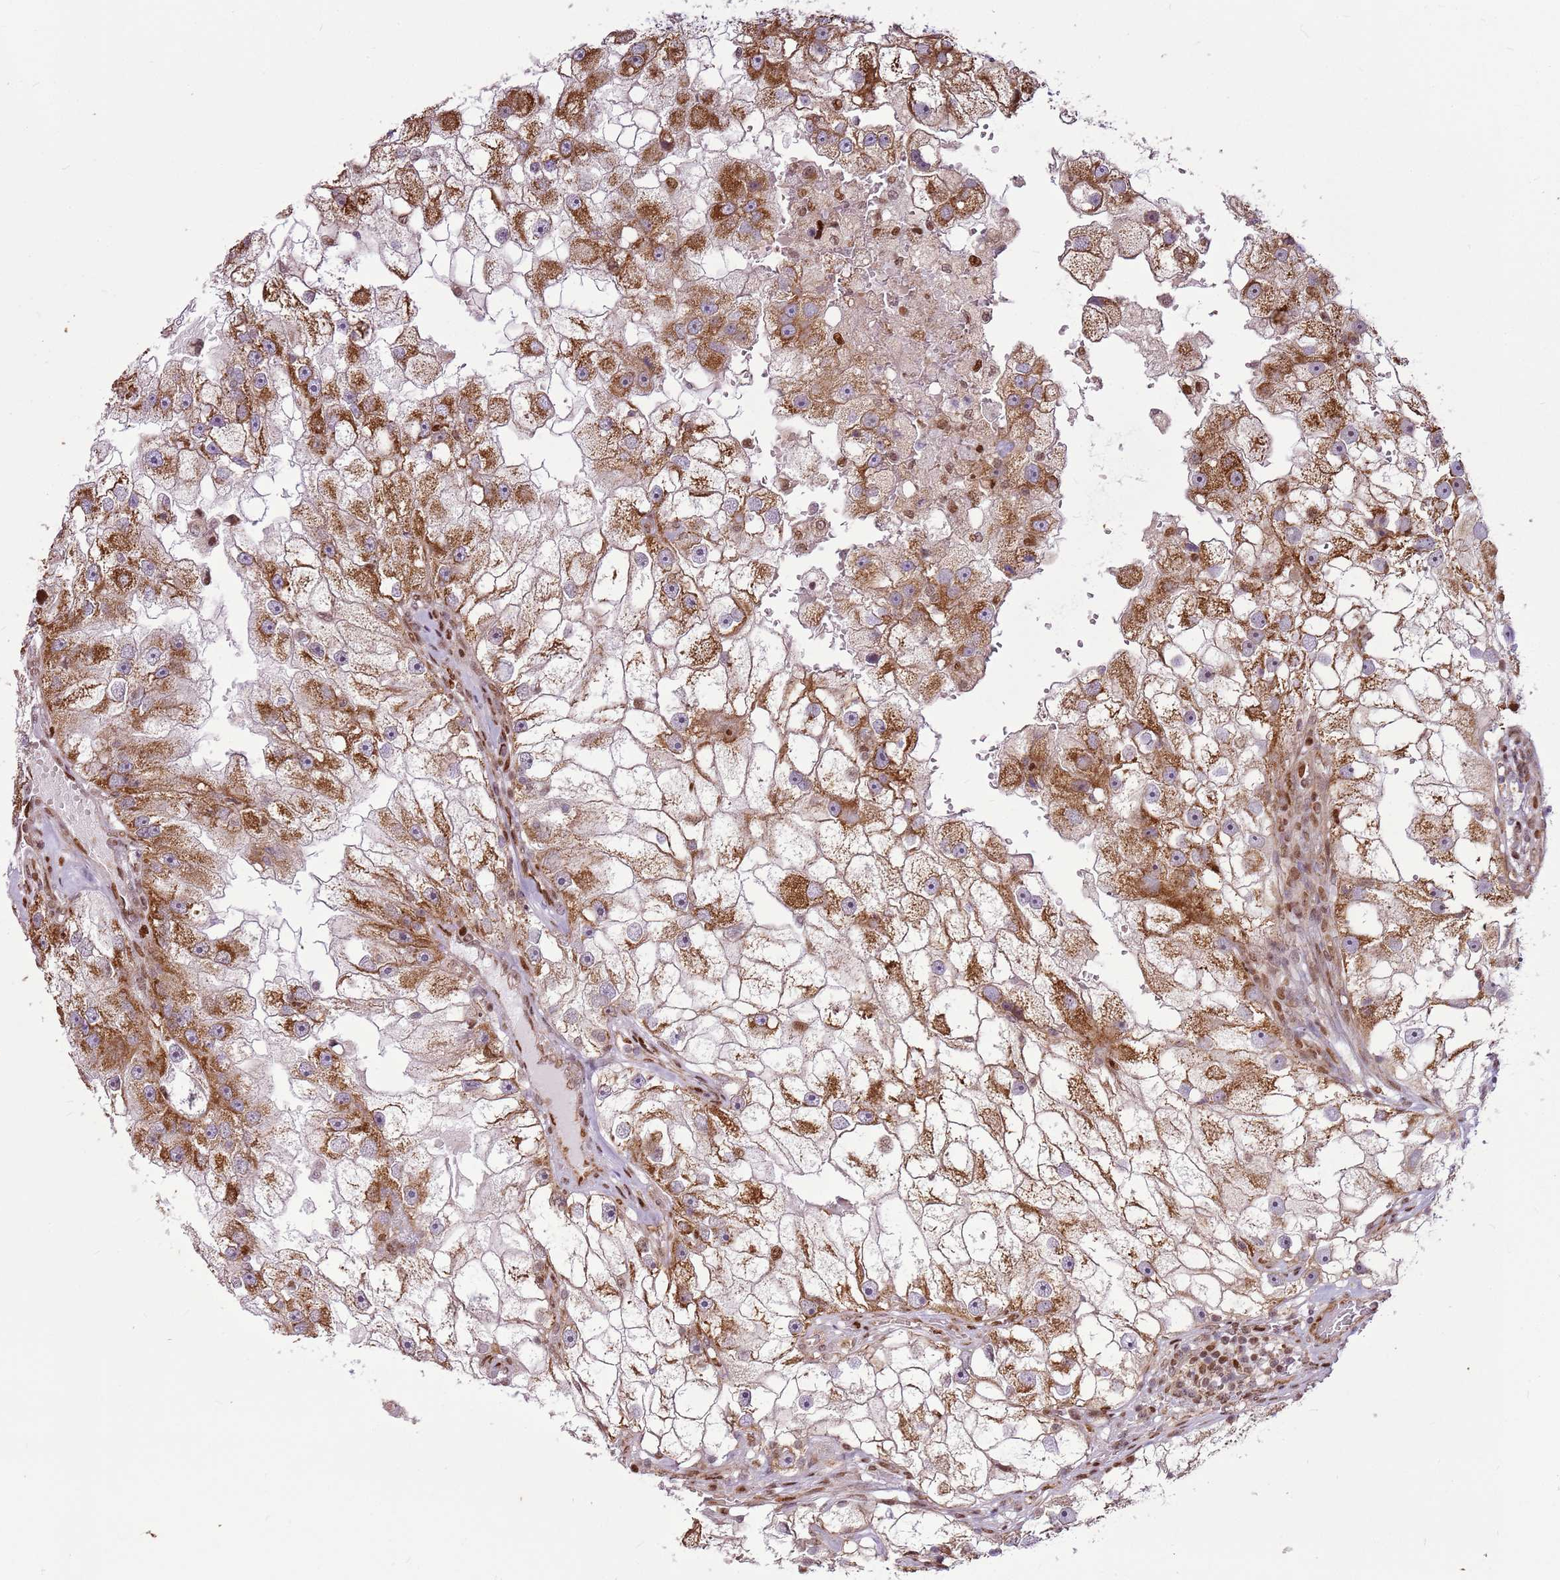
{"staining": {"intensity": "strong", "quantity": ">75%", "location": "cytoplasmic/membranous"}, "tissue": "renal cancer", "cell_type": "Tumor cells", "image_type": "cancer", "snomed": [{"axis": "morphology", "description": "Adenocarcinoma, NOS"}, {"axis": "topography", "description": "Kidney"}], "caption": "This micrograph displays IHC staining of human adenocarcinoma (renal), with high strong cytoplasmic/membranous expression in approximately >75% of tumor cells.", "gene": "PCTP", "patient": {"sex": "male", "age": 63}}